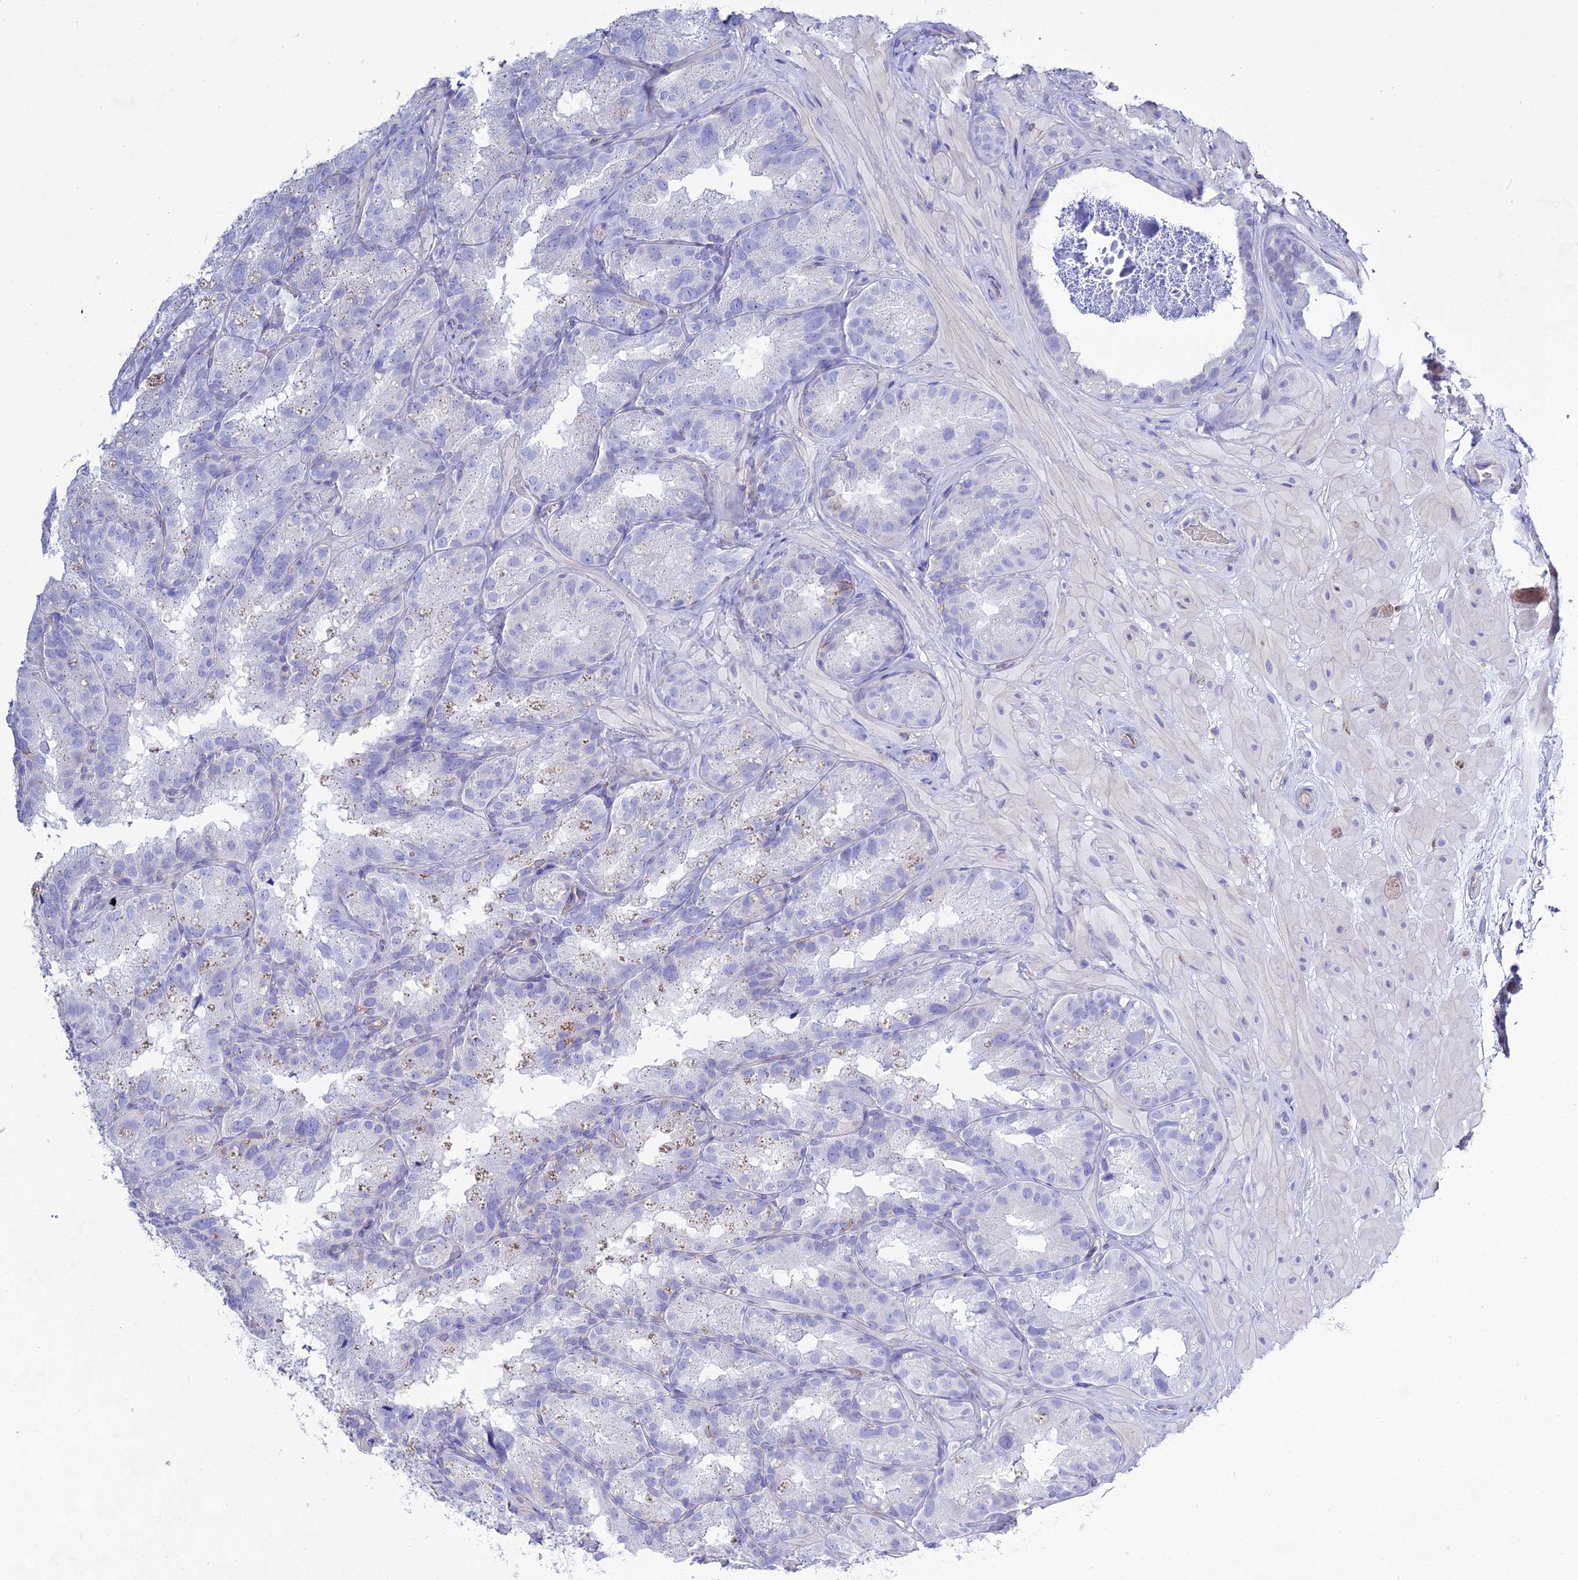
{"staining": {"intensity": "moderate", "quantity": "<25%", "location": "cytoplasmic/membranous"}, "tissue": "seminal vesicle", "cell_type": "Glandular cells", "image_type": "normal", "snomed": [{"axis": "morphology", "description": "Normal tissue, NOS"}, {"axis": "topography", "description": "Seminal veicle"}], "caption": "Seminal vesicle stained with IHC exhibits moderate cytoplasmic/membranous positivity in about <25% of glandular cells. Nuclei are stained in blue.", "gene": "OR1Q1", "patient": {"sex": "male", "age": 58}}